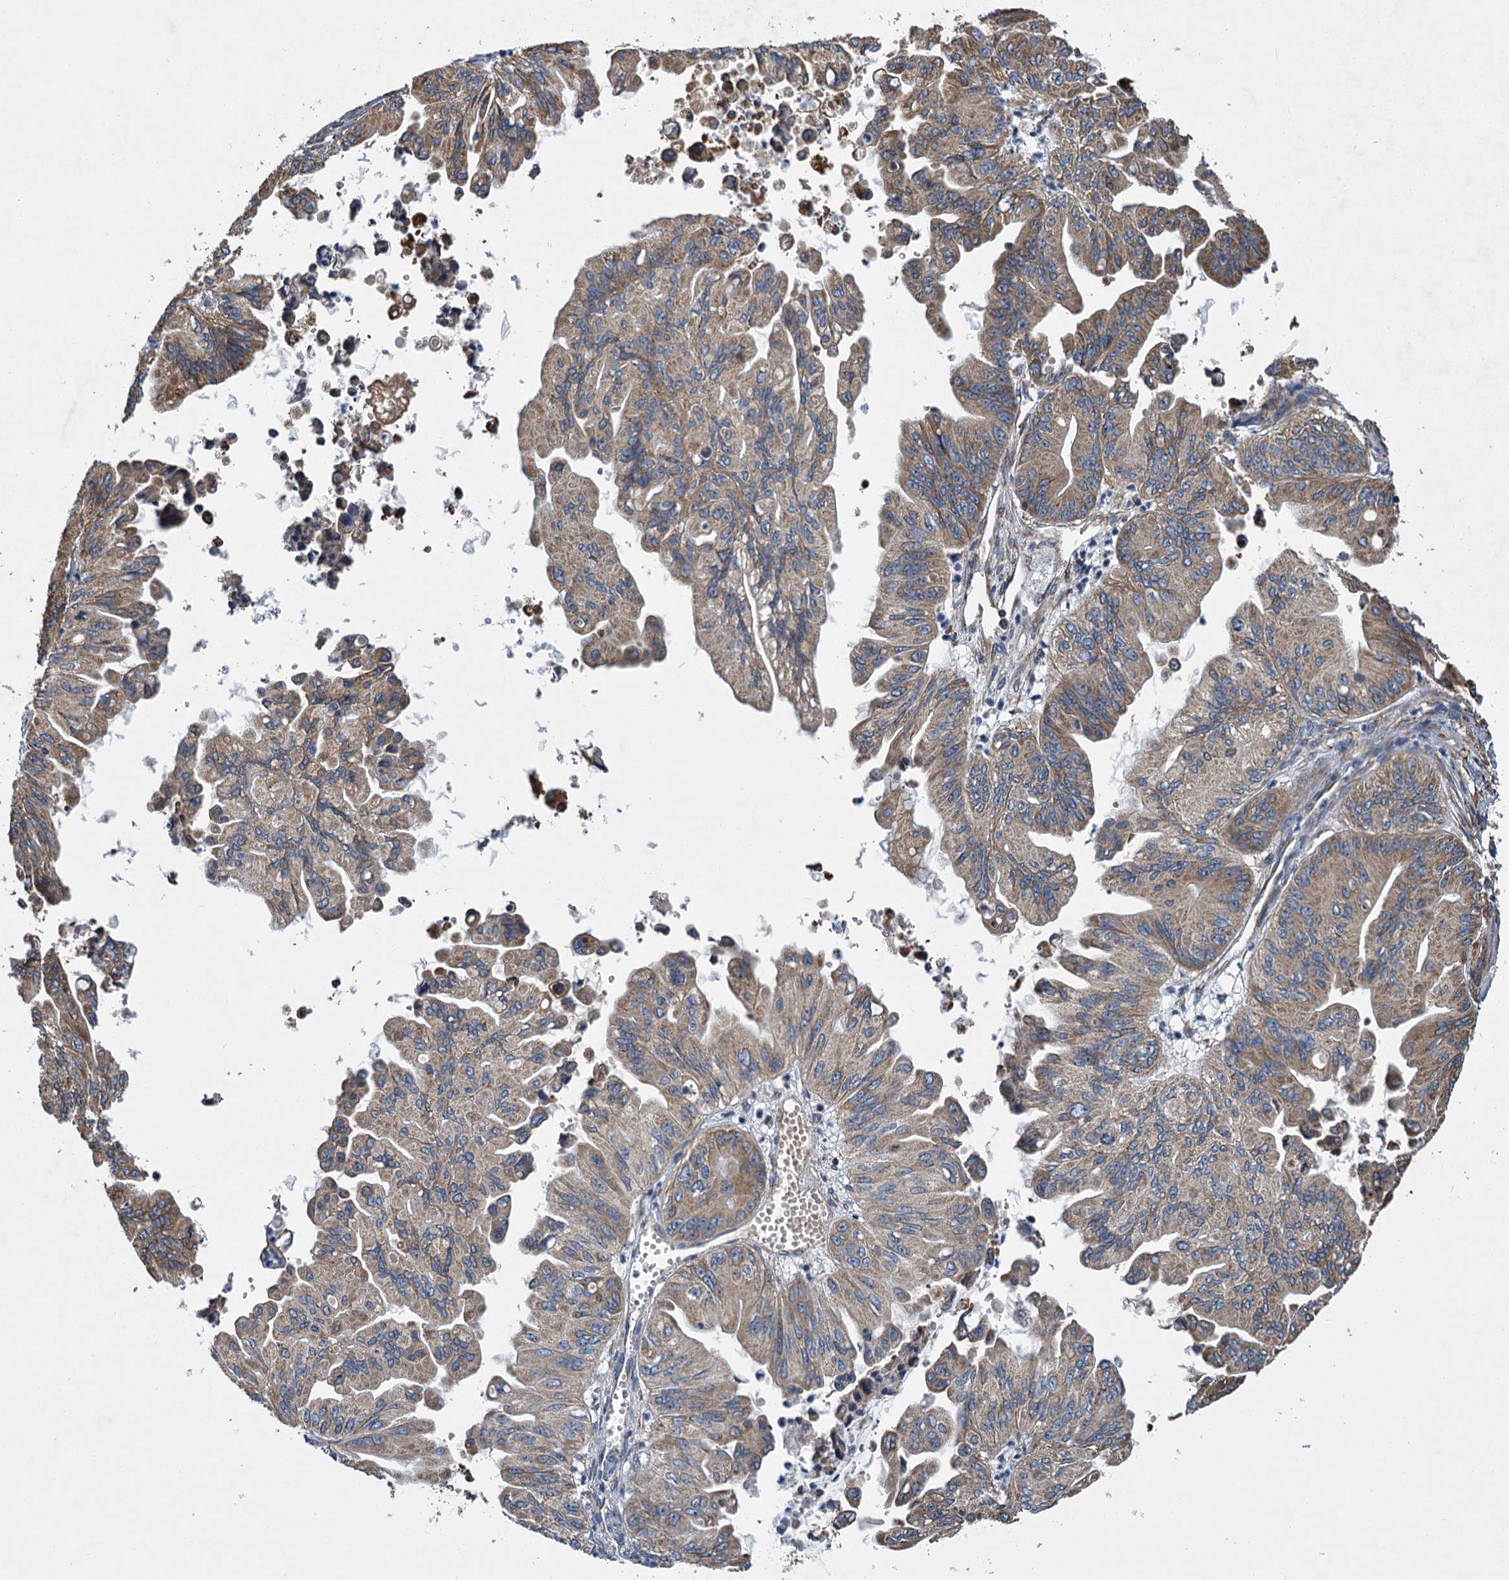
{"staining": {"intensity": "moderate", "quantity": ">75%", "location": "cytoplasmic/membranous"}, "tissue": "ovarian cancer", "cell_type": "Tumor cells", "image_type": "cancer", "snomed": [{"axis": "morphology", "description": "Cystadenocarcinoma, mucinous, NOS"}, {"axis": "topography", "description": "Ovary"}], "caption": "Immunohistochemistry of human ovarian cancer (mucinous cystadenocarcinoma) shows medium levels of moderate cytoplasmic/membranous positivity in approximately >75% of tumor cells.", "gene": "LINS1", "patient": {"sex": "female", "age": 71}}